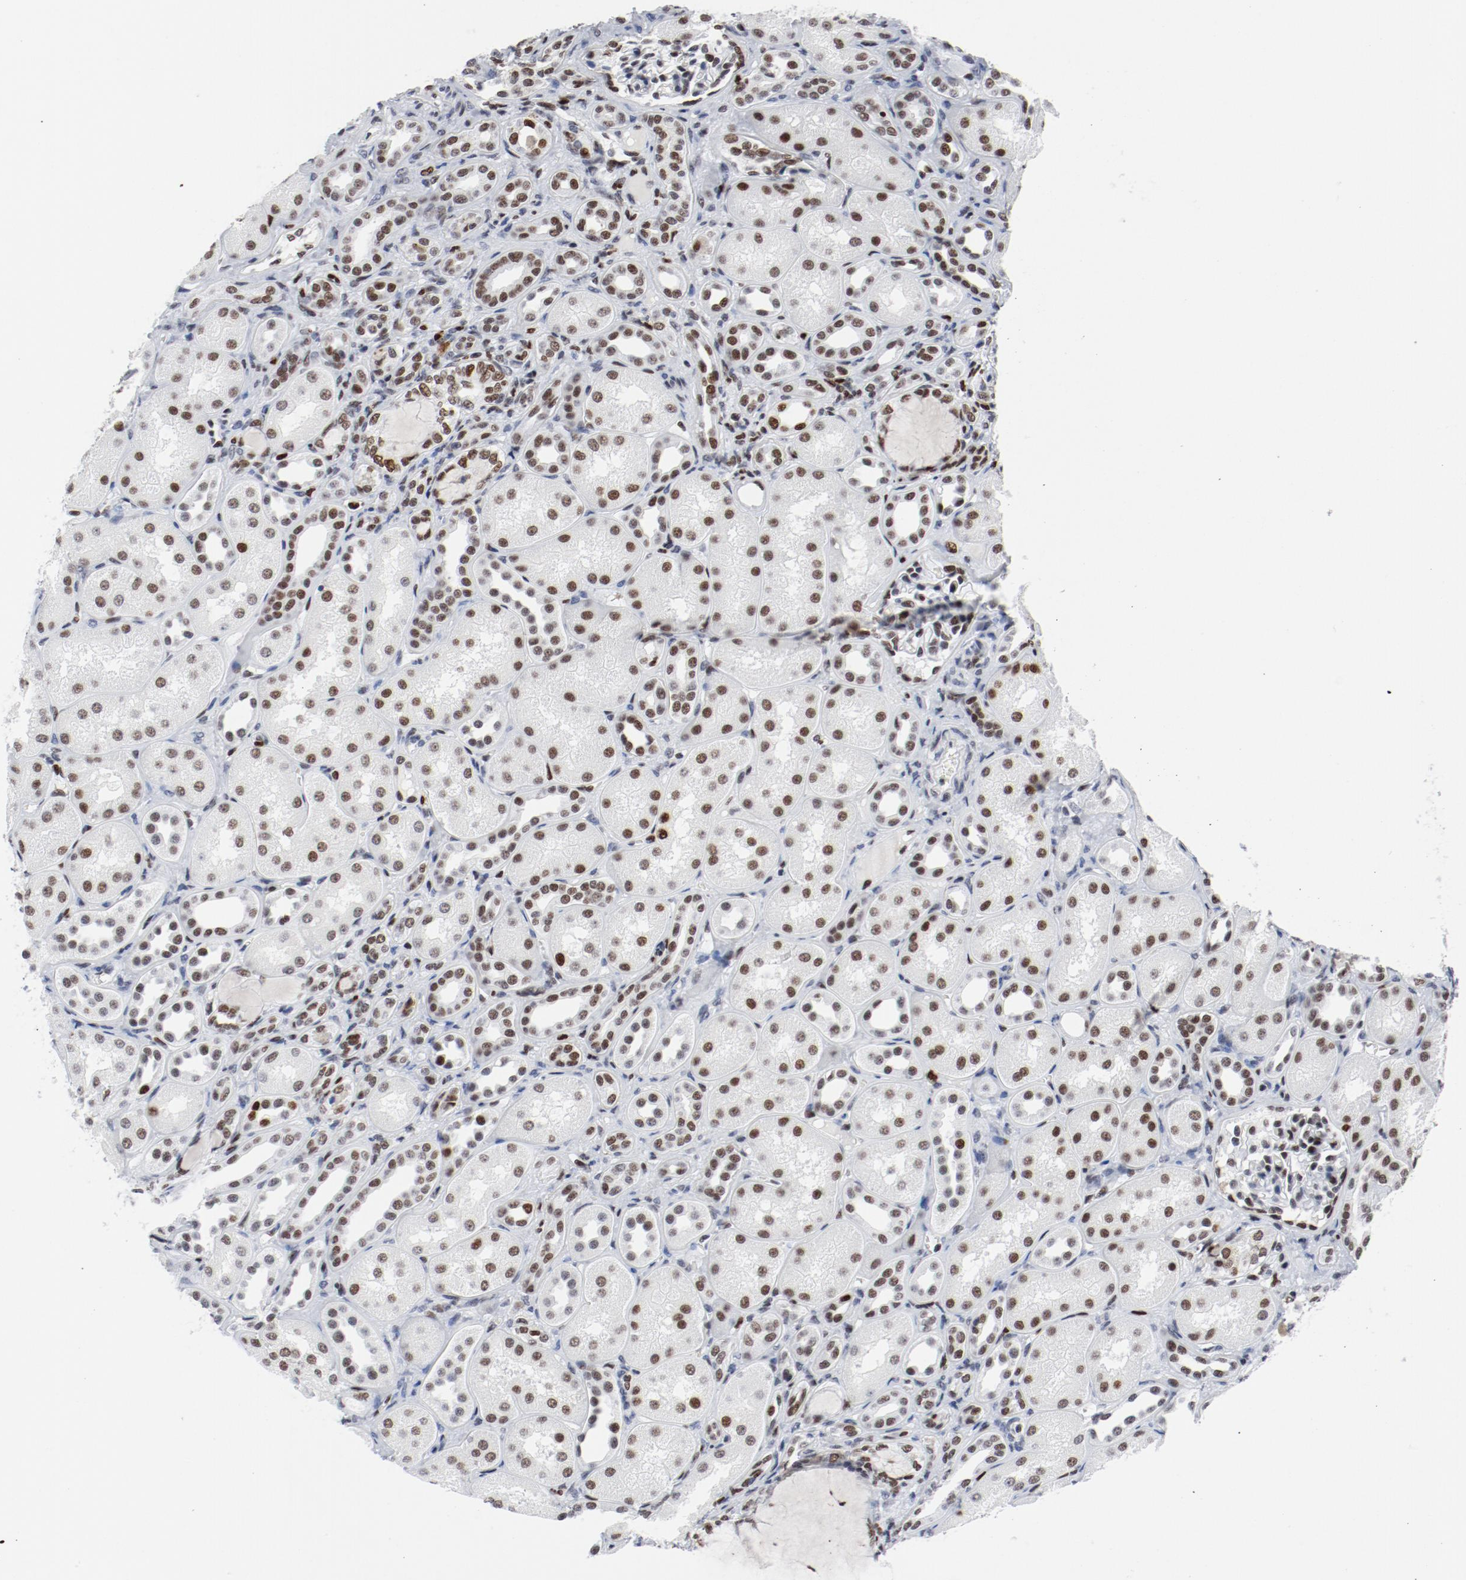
{"staining": {"intensity": "weak", "quantity": "<25%", "location": "nuclear"}, "tissue": "kidney", "cell_type": "Cells in glomeruli", "image_type": "normal", "snomed": [{"axis": "morphology", "description": "Normal tissue, NOS"}, {"axis": "topography", "description": "Kidney"}], "caption": "High power microscopy image of an IHC micrograph of normal kidney, revealing no significant positivity in cells in glomeruli. (DAB (3,3'-diaminobenzidine) immunohistochemistry (IHC) with hematoxylin counter stain).", "gene": "POLD1", "patient": {"sex": "male", "age": 7}}